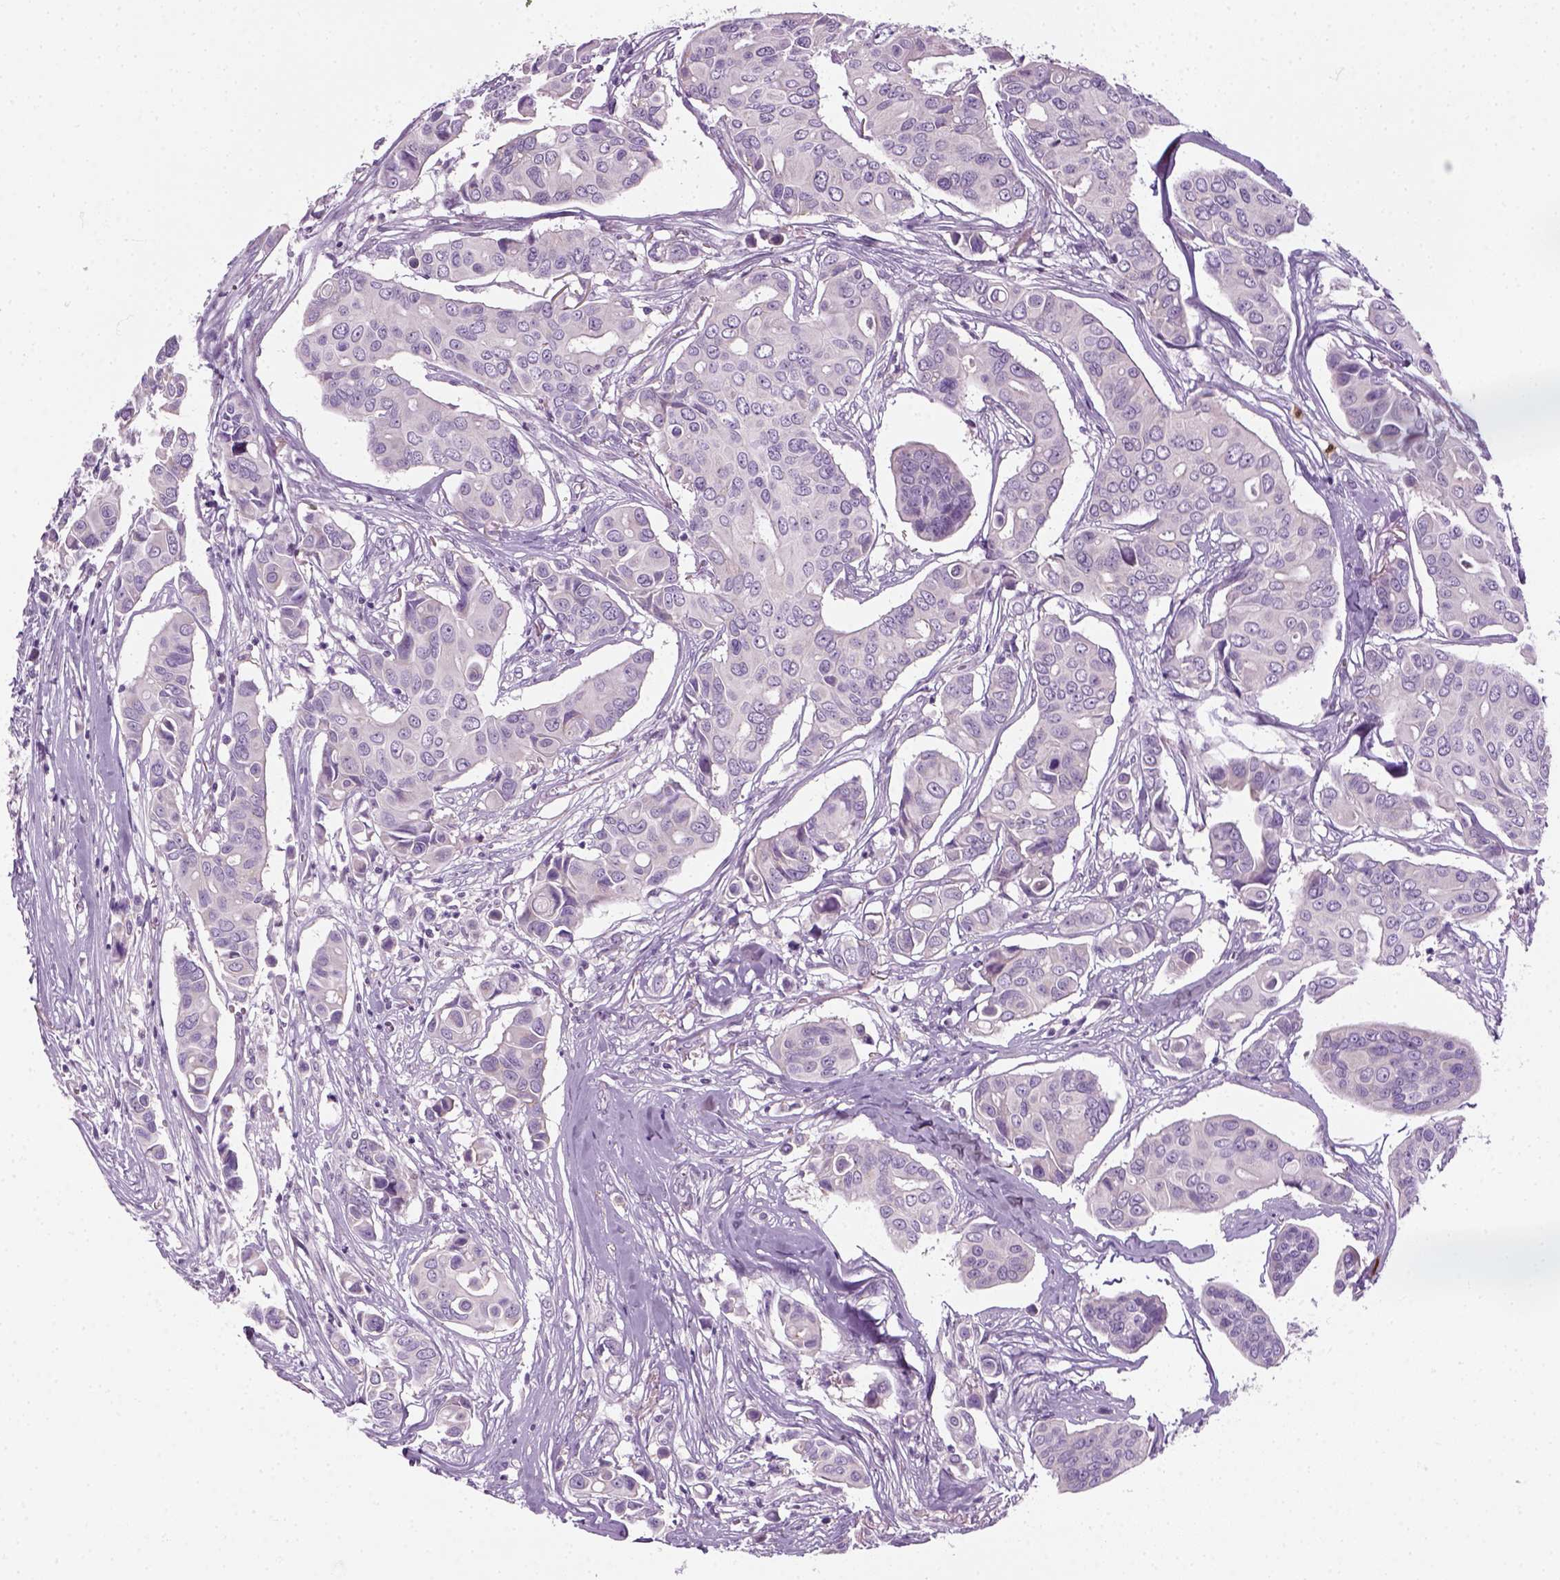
{"staining": {"intensity": "negative", "quantity": "none", "location": "none"}, "tissue": "breast cancer", "cell_type": "Tumor cells", "image_type": "cancer", "snomed": [{"axis": "morphology", "description": "Duct carcinoma"}, {"axis": "topography", "description": "Breast"}], "caption": "High power microscopy histopathology image of an immunohistochemistry (IHC) image of breast intraductal carcinoma, revealing no significant staining in tumor cells.", "gene": "IL4", "patient": {"sex": "female", "age": 54}}